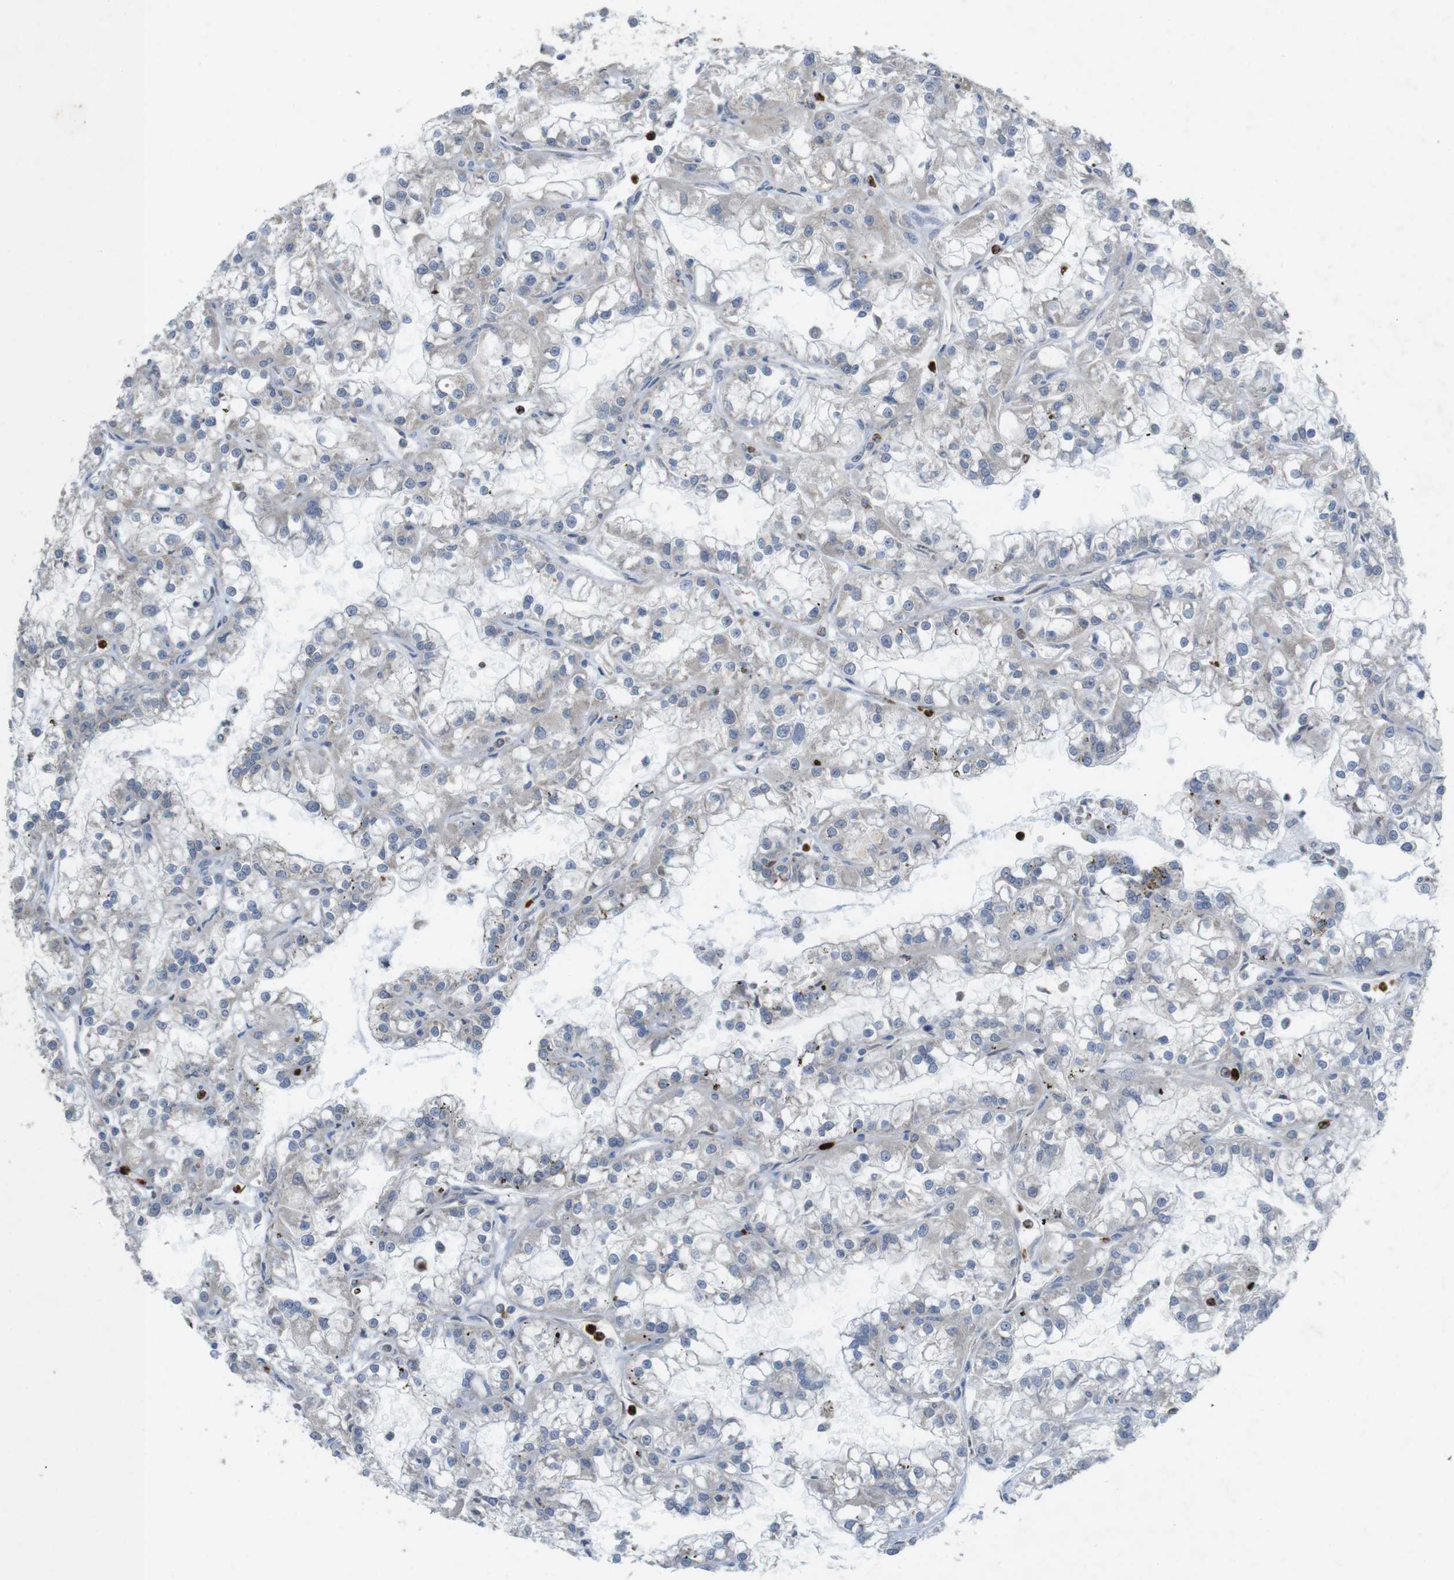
{"staining": {"intensity": "weak", "quantity": "<25%", "location": "cytoplasmic/membranous"}, "tissue": "renal cancer", "cell_type": "Tumor cells", "image_type": "cancer", "snomed": [{"axis": "morphology", "description": "Adenocarcinoma, NOS"}, {"axis": "topography", "description": "Kidney"}], "caption": "IHC of adenocarcinoma (renal) shows no expression in tumor cells.", "gene": "TSPAN14", "patient": {"sex": "female", "age": 52}}